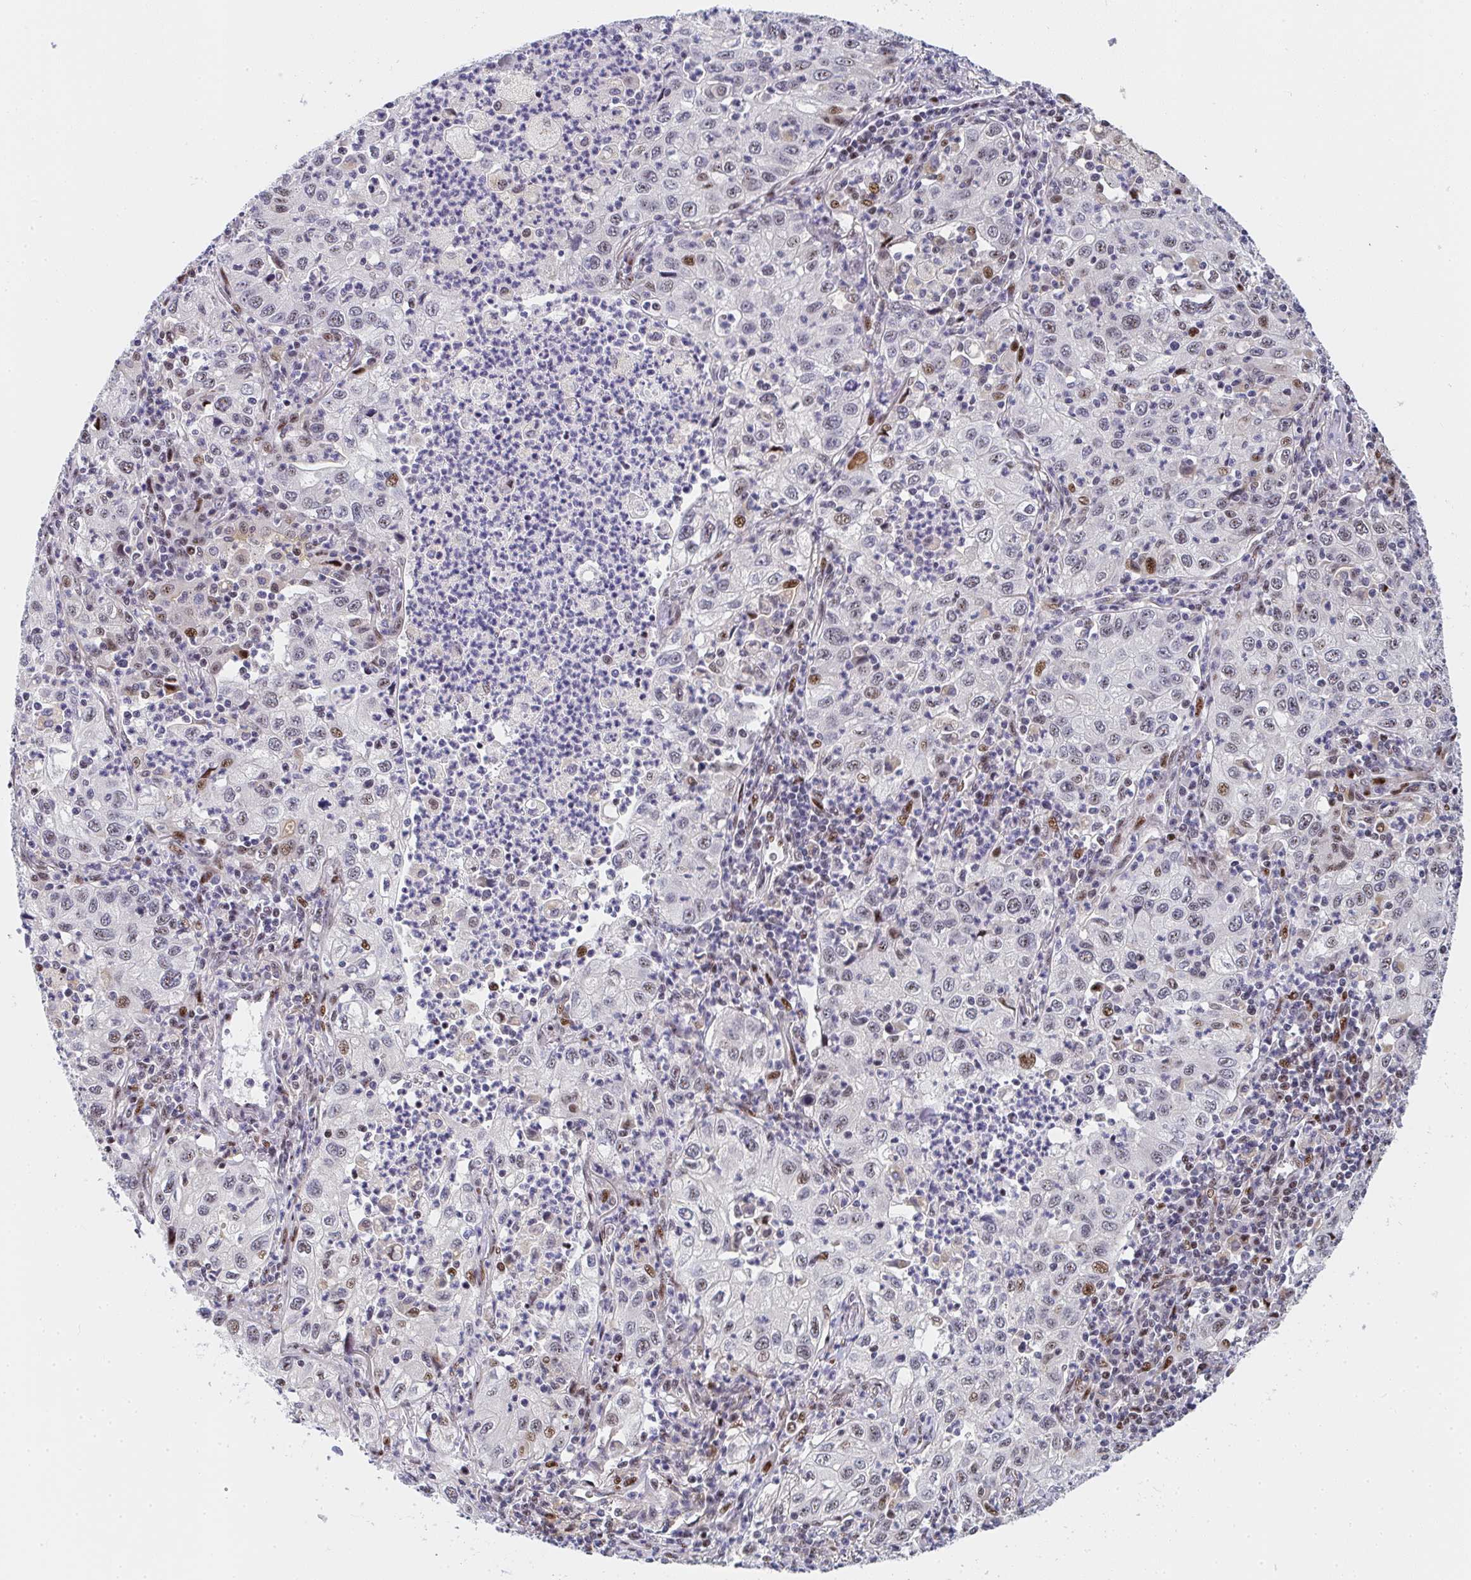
{"staining": {"intensity": "moderate", "quantity": "<25%", "location": "nuclear"}, "tissue": "lung cancer", "cell_type": "Tumor cells", "image_type": "cancer", "snomed": [{"axis": "morphology", "description": "Squamous cell carcinoma, NOS"}, {"axis": "topography", "description": "Lung"}], "caption": "This is a photomicrograph of IHC staining of lung cancer (squamous cell carcinoma), which shows moderate expression in the nuclear of tumor cells.", "gene": "ZIC3", "patient": {"sex": "male", "age": 71}}